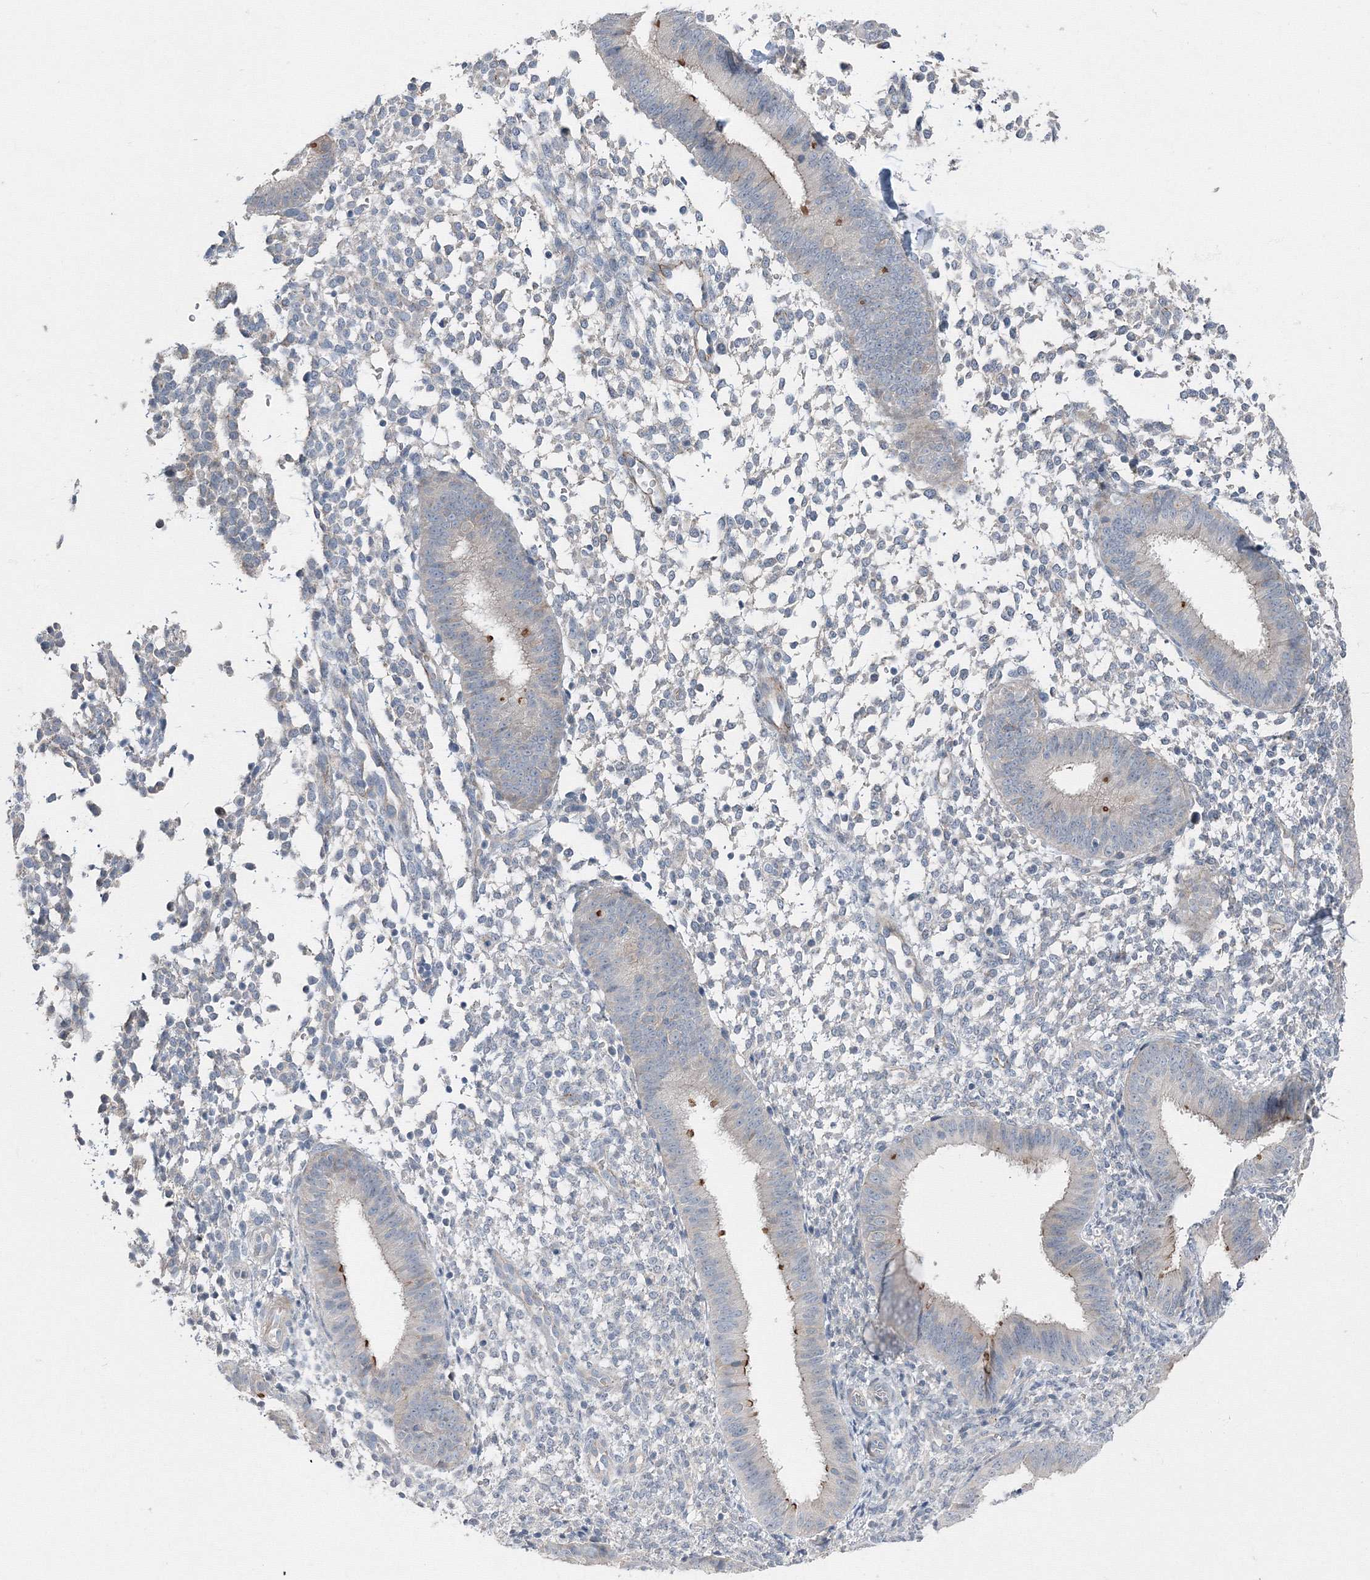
{"staining": {"intensity": "negative", "quantity": "none", "location": "none"}, "tissue": "endometrium", "cell_type": "Cells in endometrial stroma", "image_type": "normal", "snomed": [{"axis": "morphology", "description": "Normal tissue, NOS"}, {"axis": "topography", "description": "Uterus"}, {"axis": "topography", "description": "Endometrium"}], "caption": "Immunohistochemistry image of benign endometrium stained for a protein (brown), which reveals no positivity in cells in endometrial stroma. (Immunohistochemistry (ihc), brightfield microscopy, high magnification).", "gene": "AASDH", "patient": {"sex": "female", "age": 48}}